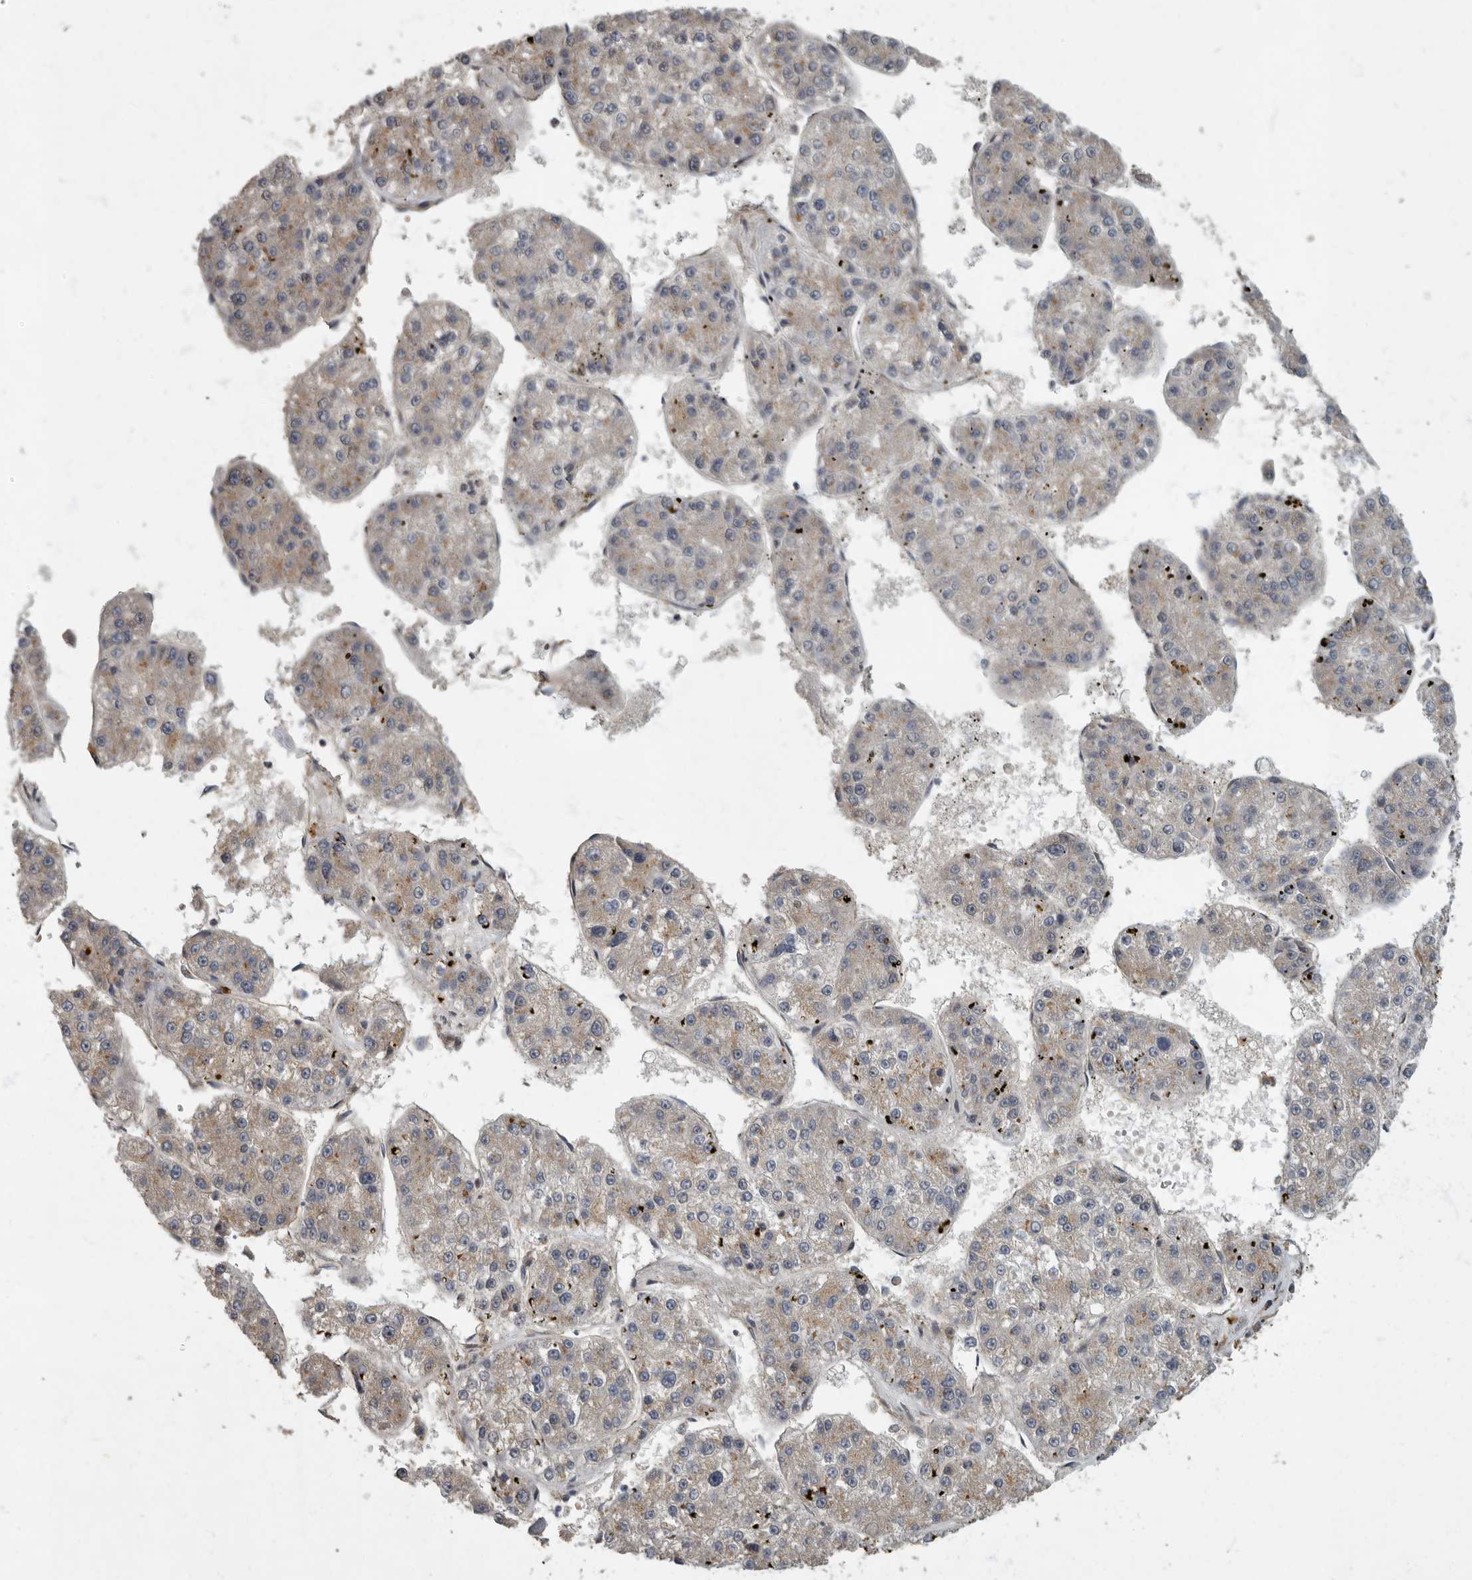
{"staining": {"intensity": "moderate", "quantity": "<25%", "location": "cytoplasmic/membranous"}, "tissue": "liver cancer", "cell_type": "Tumor cells", "image_type": "cancer", "snomed": [{"axis": "morphology", "description": "Carcinoma, Hepatocellular, NOS"}, {"axis": "topography", "description": "Liver"}], "caption": "Approximately <25% of tumor cells in human hepatocellular carcinoma (liver) exhibit moderate cytoplasmic/membranous protein positivity as visualized by brown immunohistochemical staining.", "gene": "IQCK", "patient": {"sex": "female", "age": 73}}